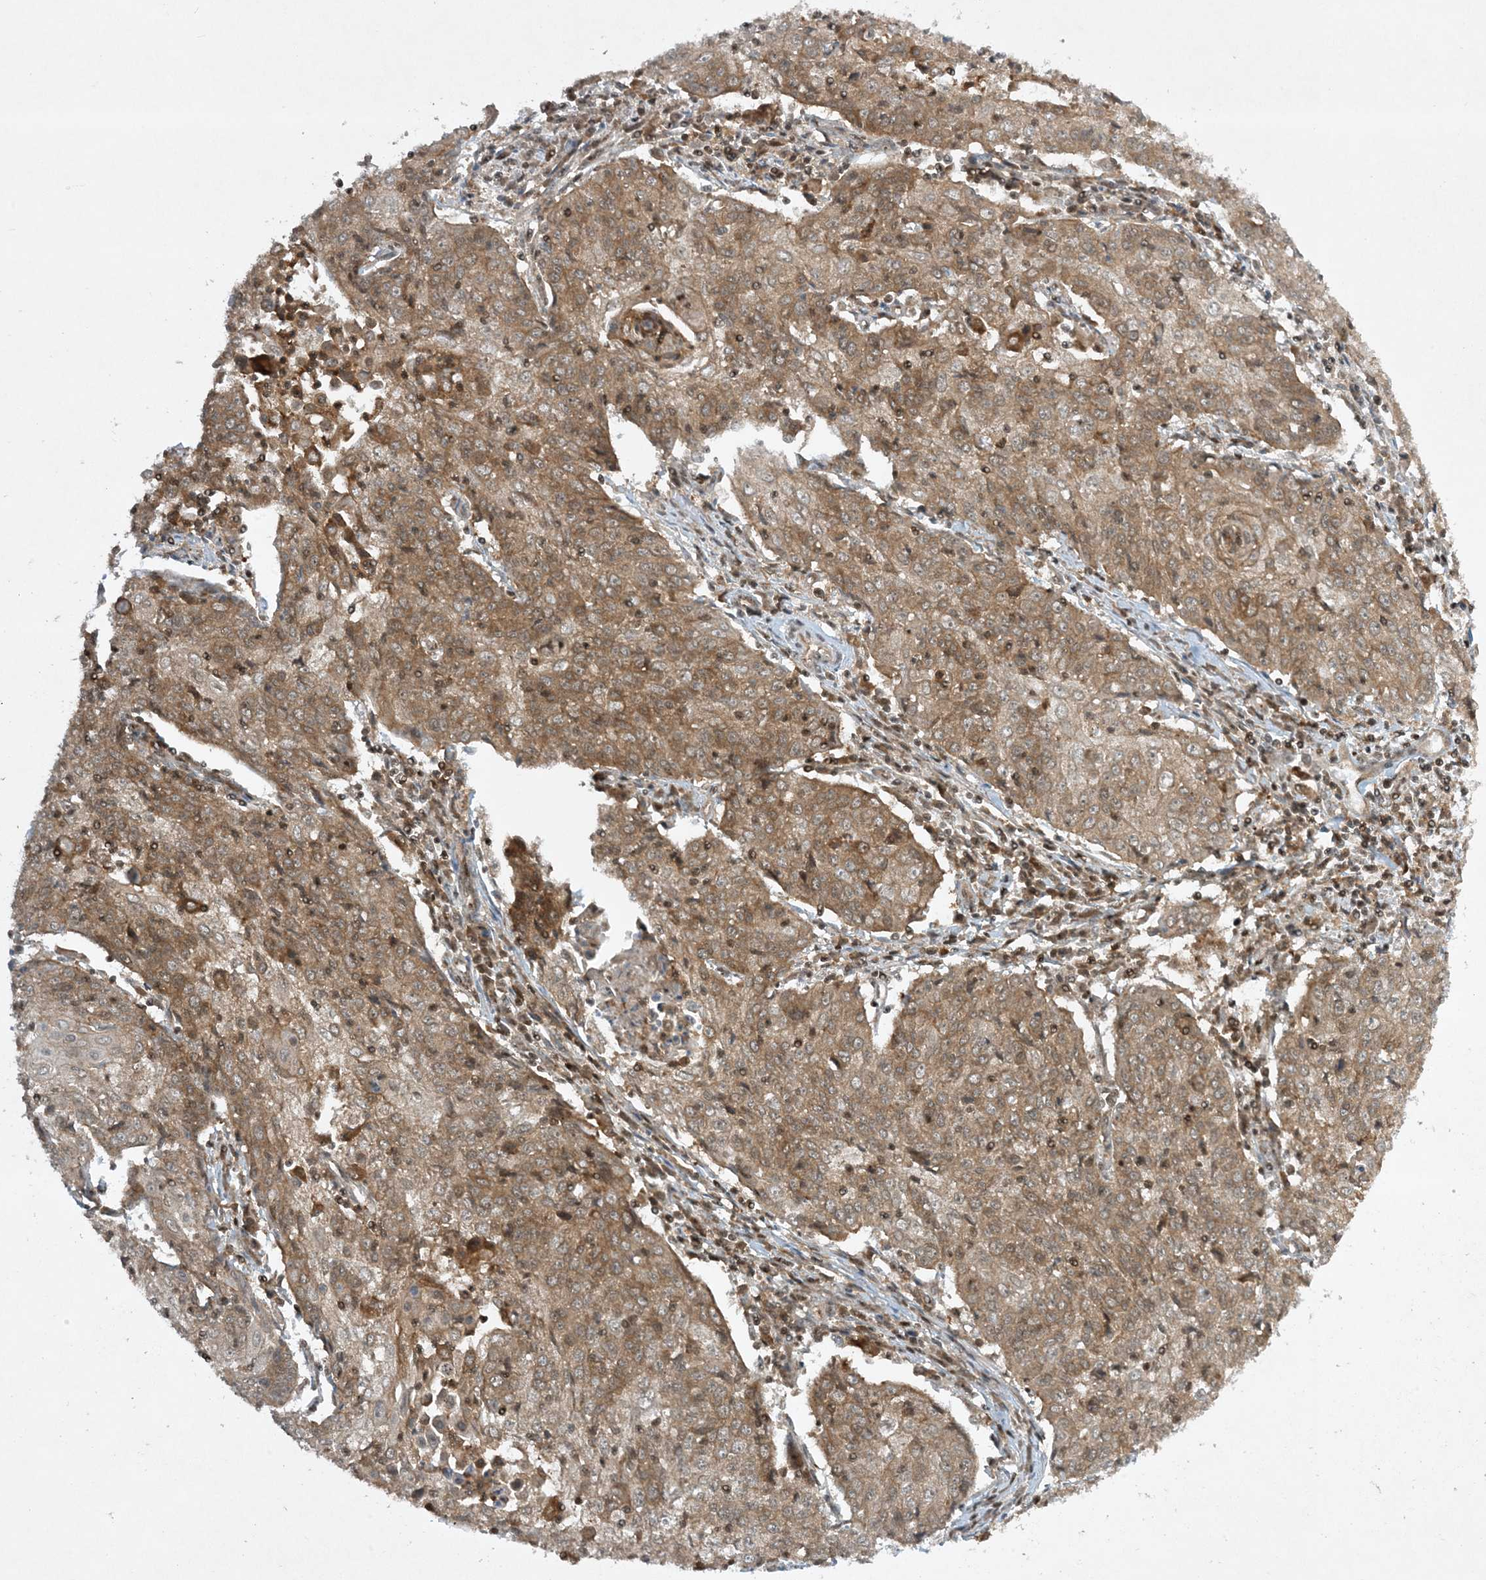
{"staining": {"intensity": "moderate", "quantity": ">75%", "location": "cytoplasmic/membranous"}, "tissue": "cervical cancer", "cell_type": "Tumor cells", "image_type": "cancer", "snomed": [{"axis": "morphology", "description": "Squamous cell carcinoma, NOS"}, {"axis": "topography", "description": "Cervix"}], "caption": "Cervical squamous cell carcinoma tissue displays moderate cytoplasmic/membranous positivity in about >75% of tumor cells, visualized by immunohistochemistry.", "gene": "CERT1", "patient": {"sex": "female", "age": 48}}